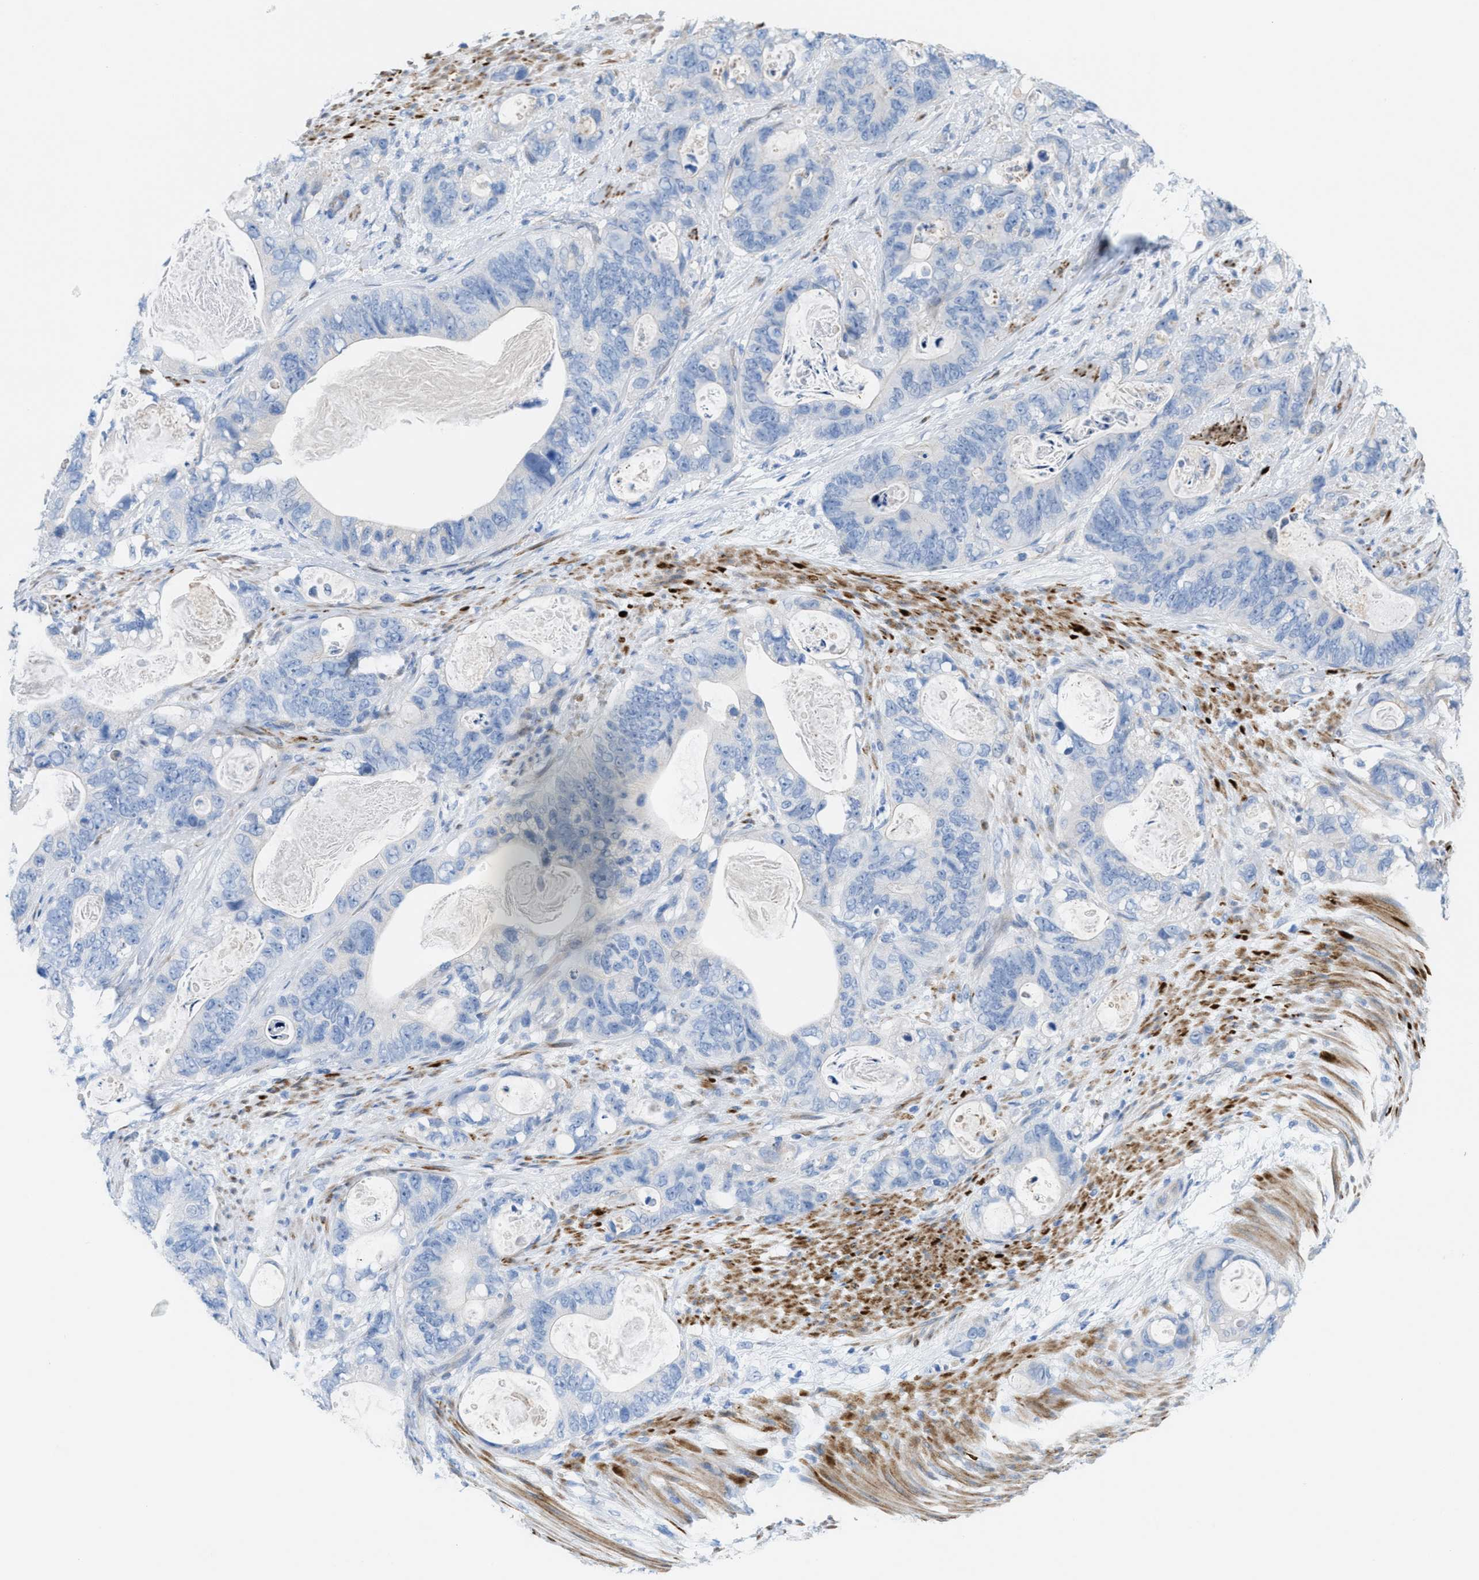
{"staining": {"intensity": "negative", "quantity": "none", "location": "none"}, "tissue": "stomach cancer", "cell_type": "Tumor cells", "image_type": "cancer", "snomed": [{"axis": "morphology", "description": "Normal tissue, NOS"}, {"axis": "morphology", "description": "Adenocarcinoma, NOS"}, {"axis": "topography", "description": "Stomach"}], "caption": "High magnification brightfield microscopy of stomach cancer (adenocarcinoma) stained with DAB (brown) and counterstained with hematoxylin (blue): tumor cells show no significant expression. (Stains: DAB immunohistochemistry (IHC) with hematoxylin counter stain, Microscopy: brightfield microscopy at high magnification).", "gene": "MPP3", "patient": {"sex": "female", "age": 89}}